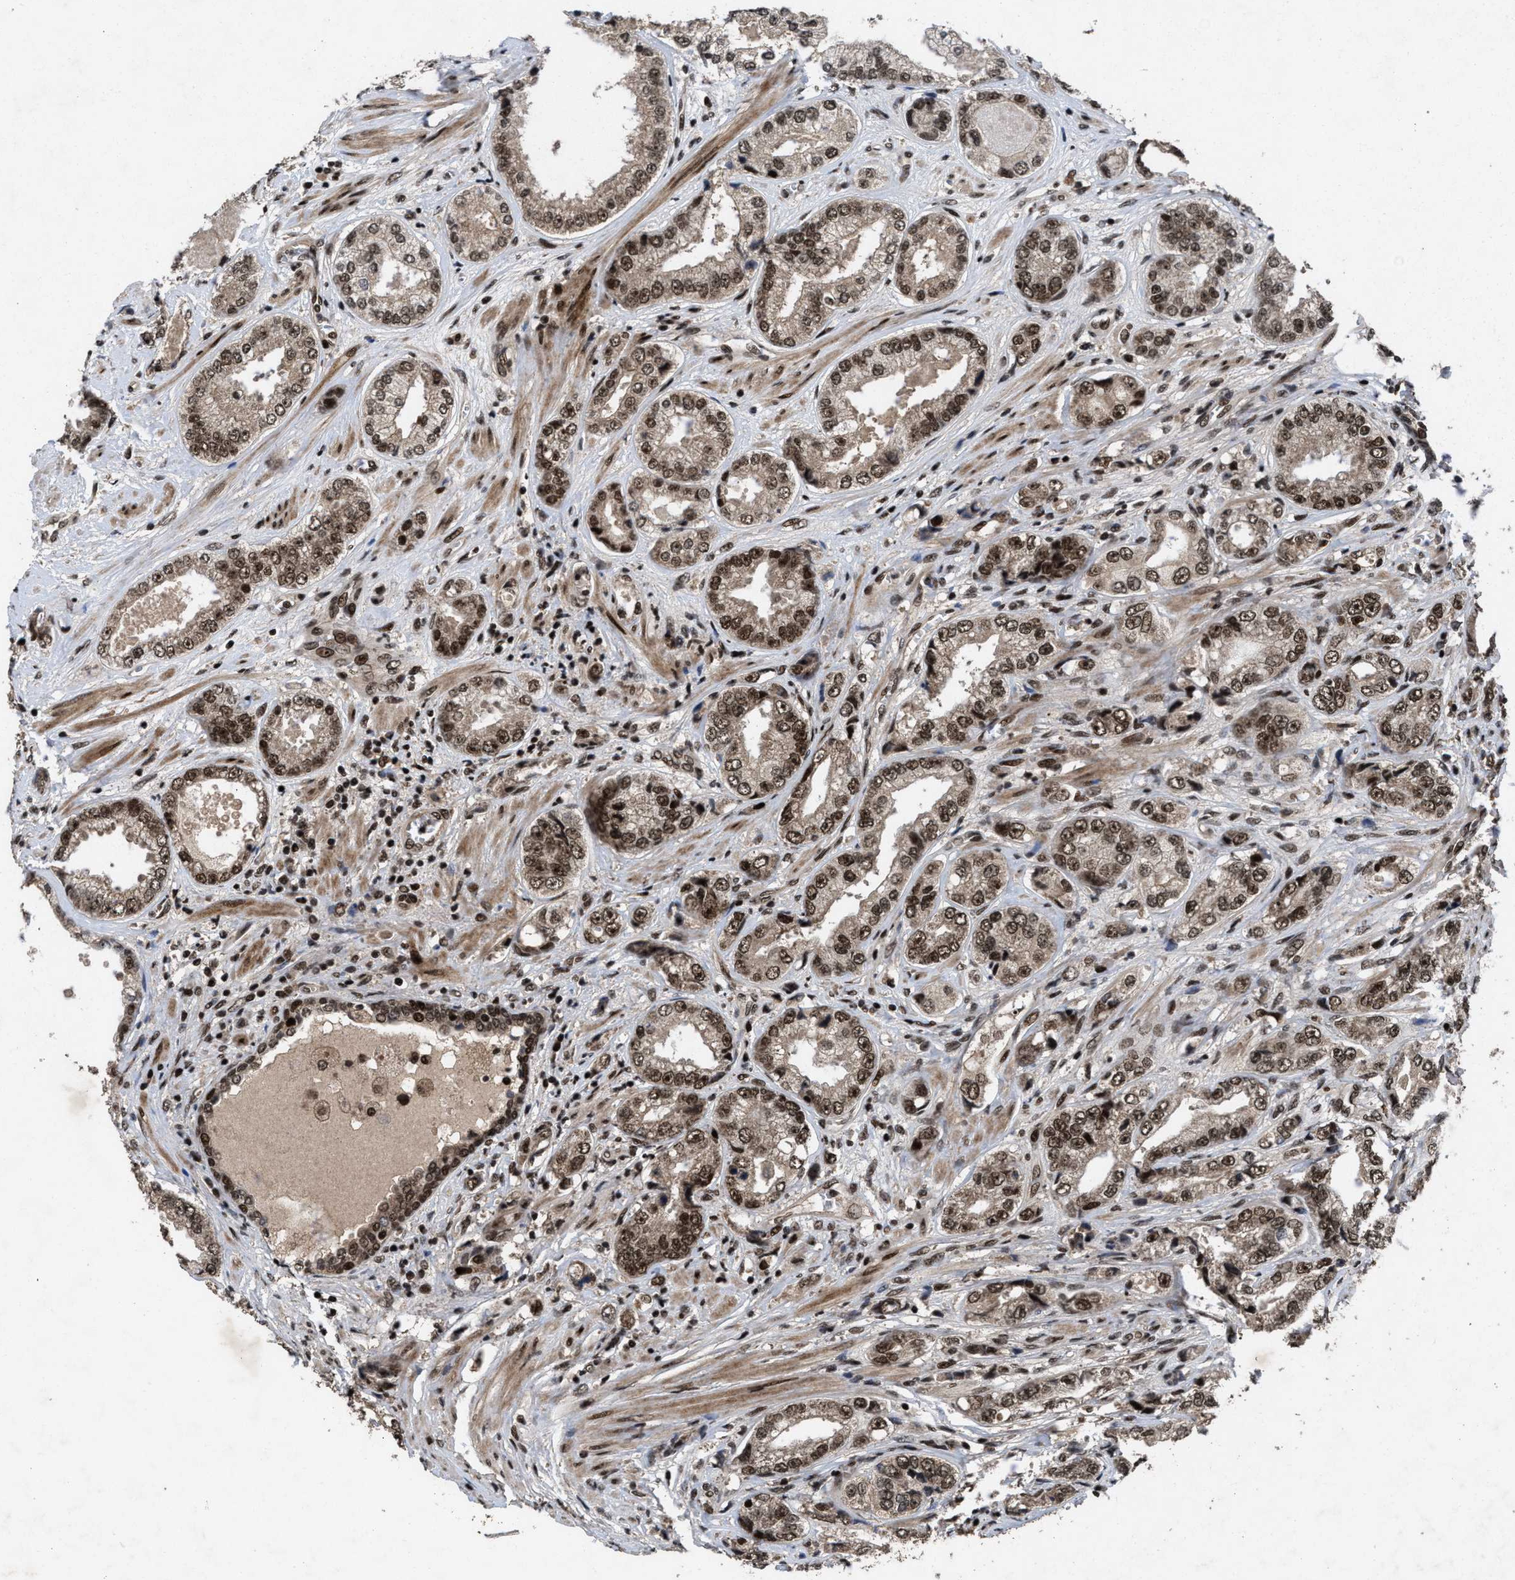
{"staining": {"intensity": "moderate", "quantity": ">75%", "location": "nuclear"}, "tissue": "prostate cancer", "cell_type": "Tumor cells", "image_type": "cancer", "snomed": [{"axis": "morphology", "description": "Adenocarcinoma, High grade"}, {"axis": "topography", "description": "Prostate"}], "caption": "Approximately >75% of tumor cells in adenocarcinoma (high-grade) (prostate) display moderate nuclear protein expression as visualized by brown immunohistochemical staining.", "gene": "WIZ", "patient": {"sex": "male", "age": 61}}